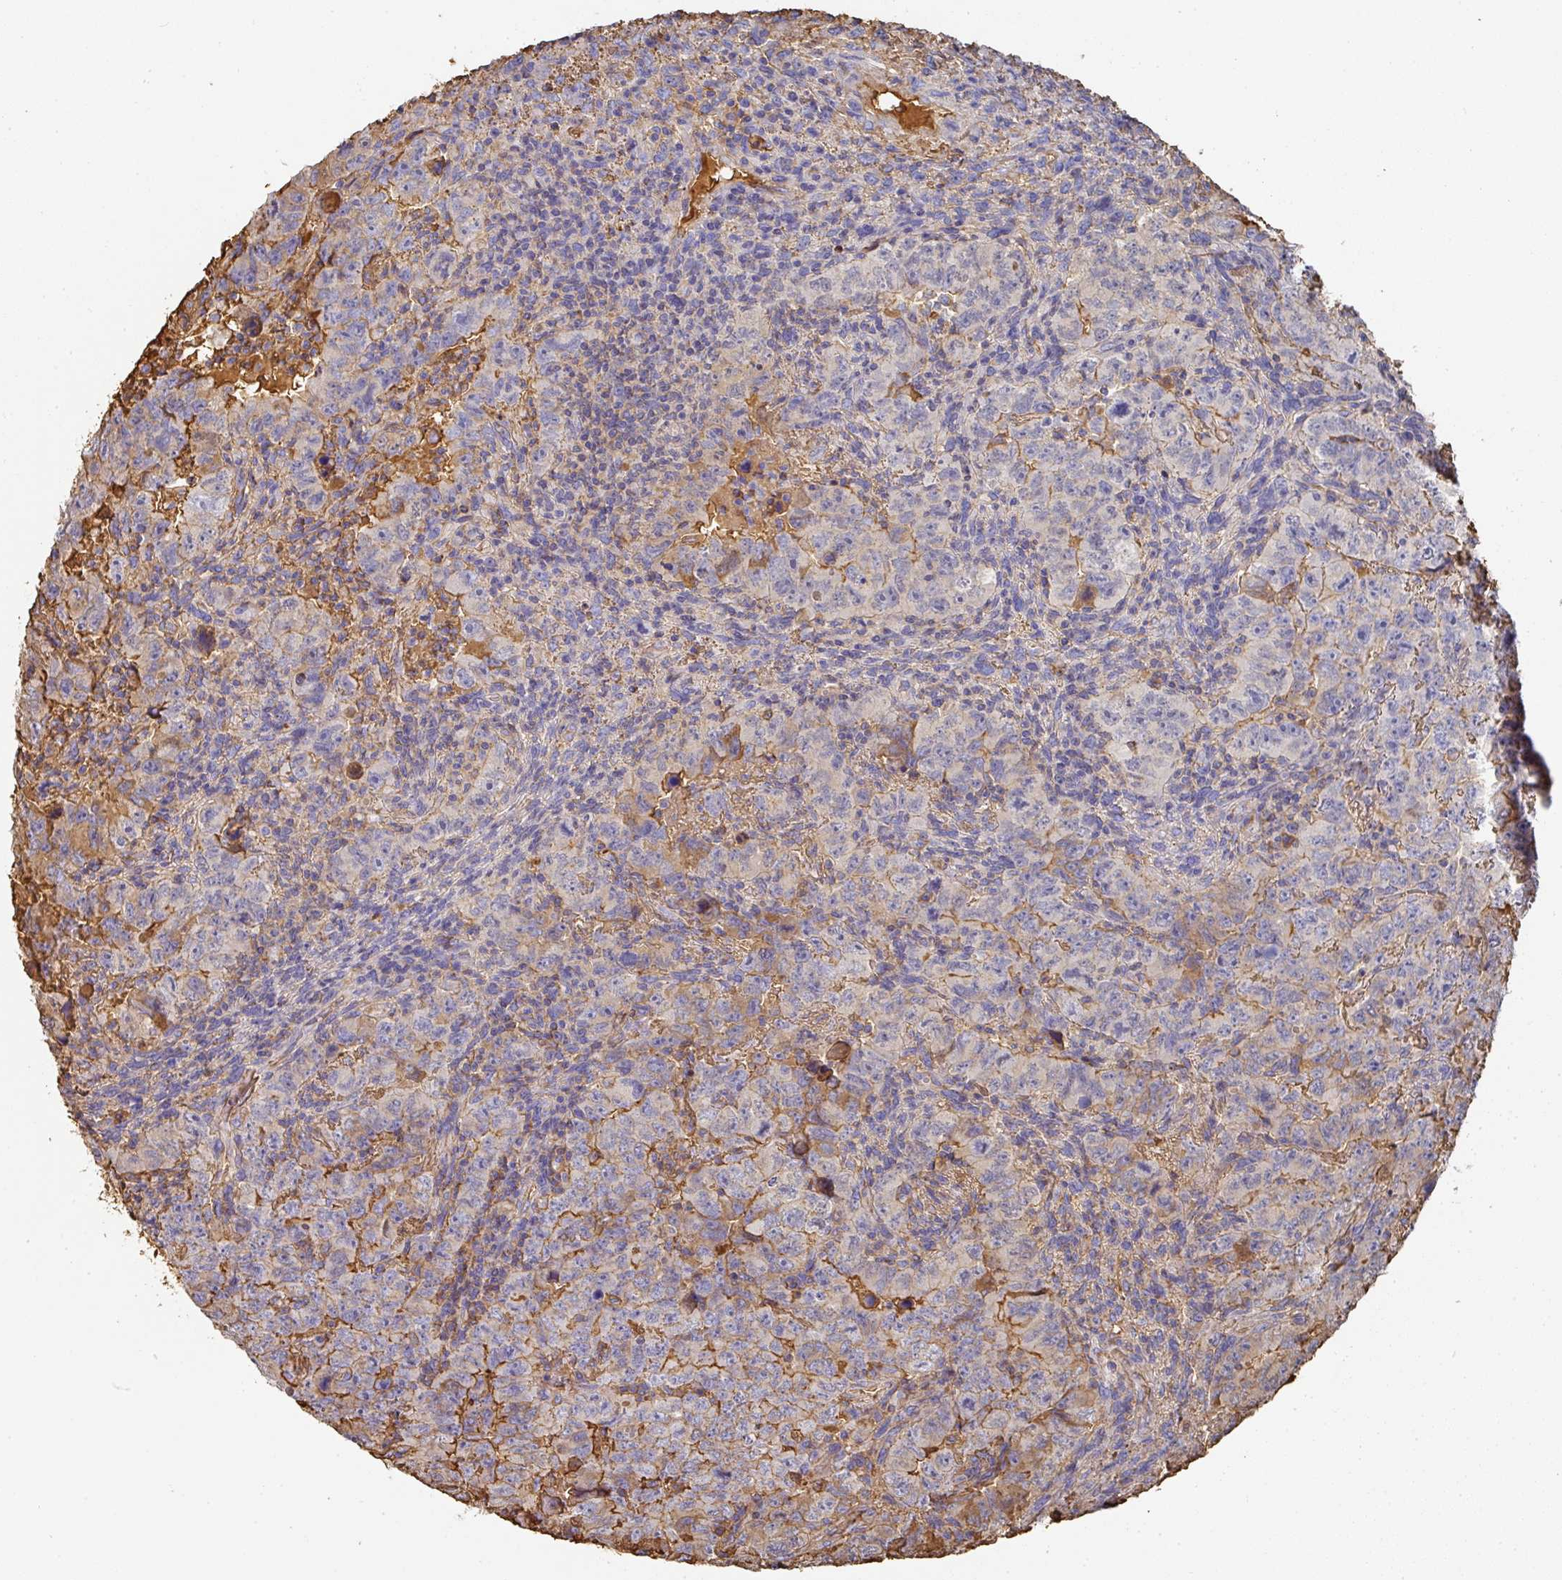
{"staining": {"intensity": "negative", "quantity": "none", "location": "none"}, "tissue": "testis cancer", "cell_type": "Tumor cells", "image_type": "cancer", "snomed": [{"axis": "morphology", "description": "Carcinoma, Embryonal, NOS"}, {"axis": "topography", "description": "Testis"}], "caption": "Immunohistochemistry (IHC) of testis cancer displays no positivity in tumor cells.", "gene": "ALB", "patient": {"sex": "male", "age": 24}}